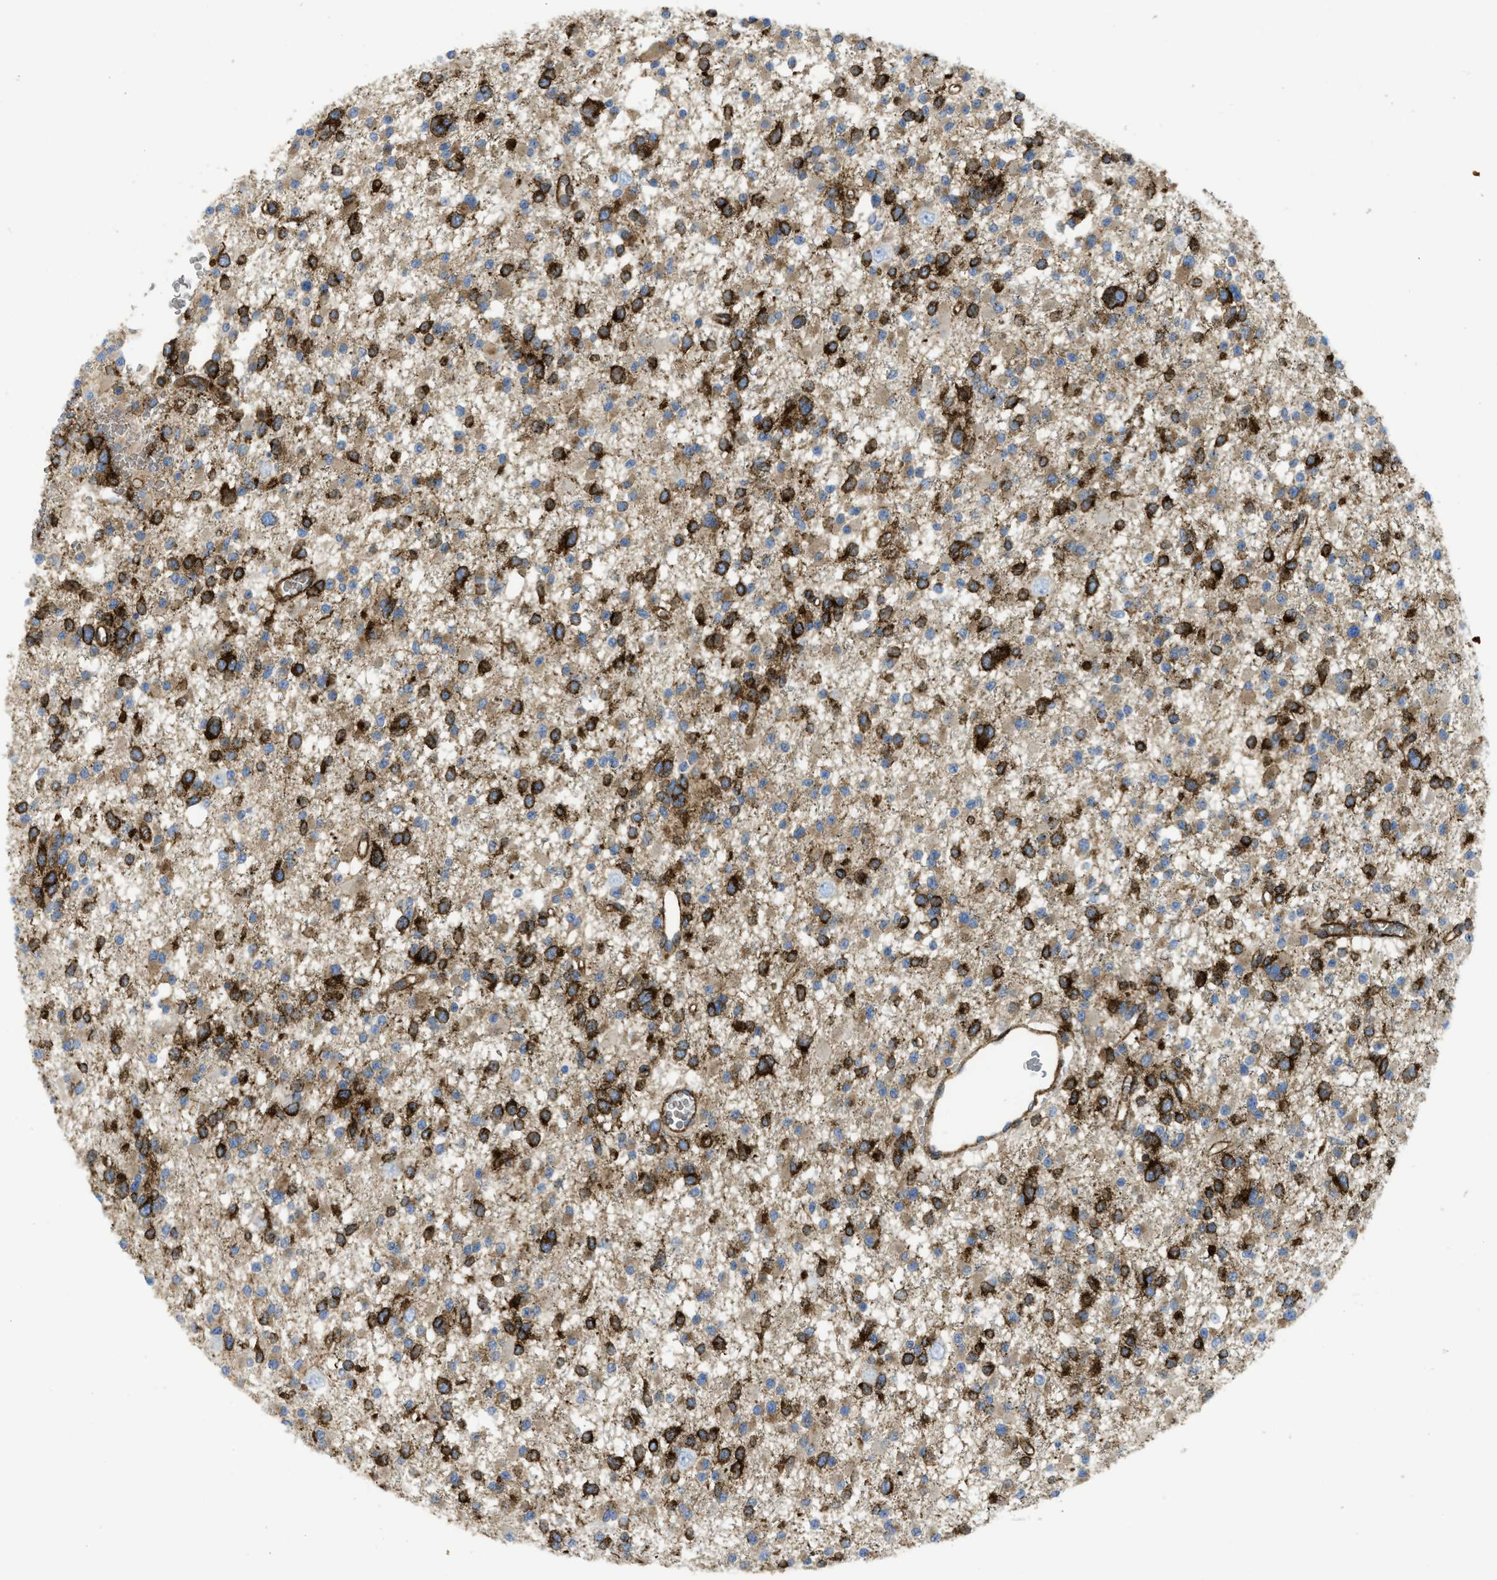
{"staining": {"intensity": "strong", "quantity": "25%-75%", "location": "cytoplasmic/membranous"}, "tissue": "glioma", "cell_type": "Tumor cells", "image_type": "cancer", "snomed": [{"axis": "morphology", "description": "Glioma, malignant, Low grade"}, {"axis": "topography", "description": "Brain"}], "caption": "Malignant low-grade glioma stained for a protein (brown) reveals strong cytoplasmic/membranous positive positivity in approximately 25%-75% of tumor cells.", "gene": "HIP1", "patient": {"sex": "female", "age": 22}}